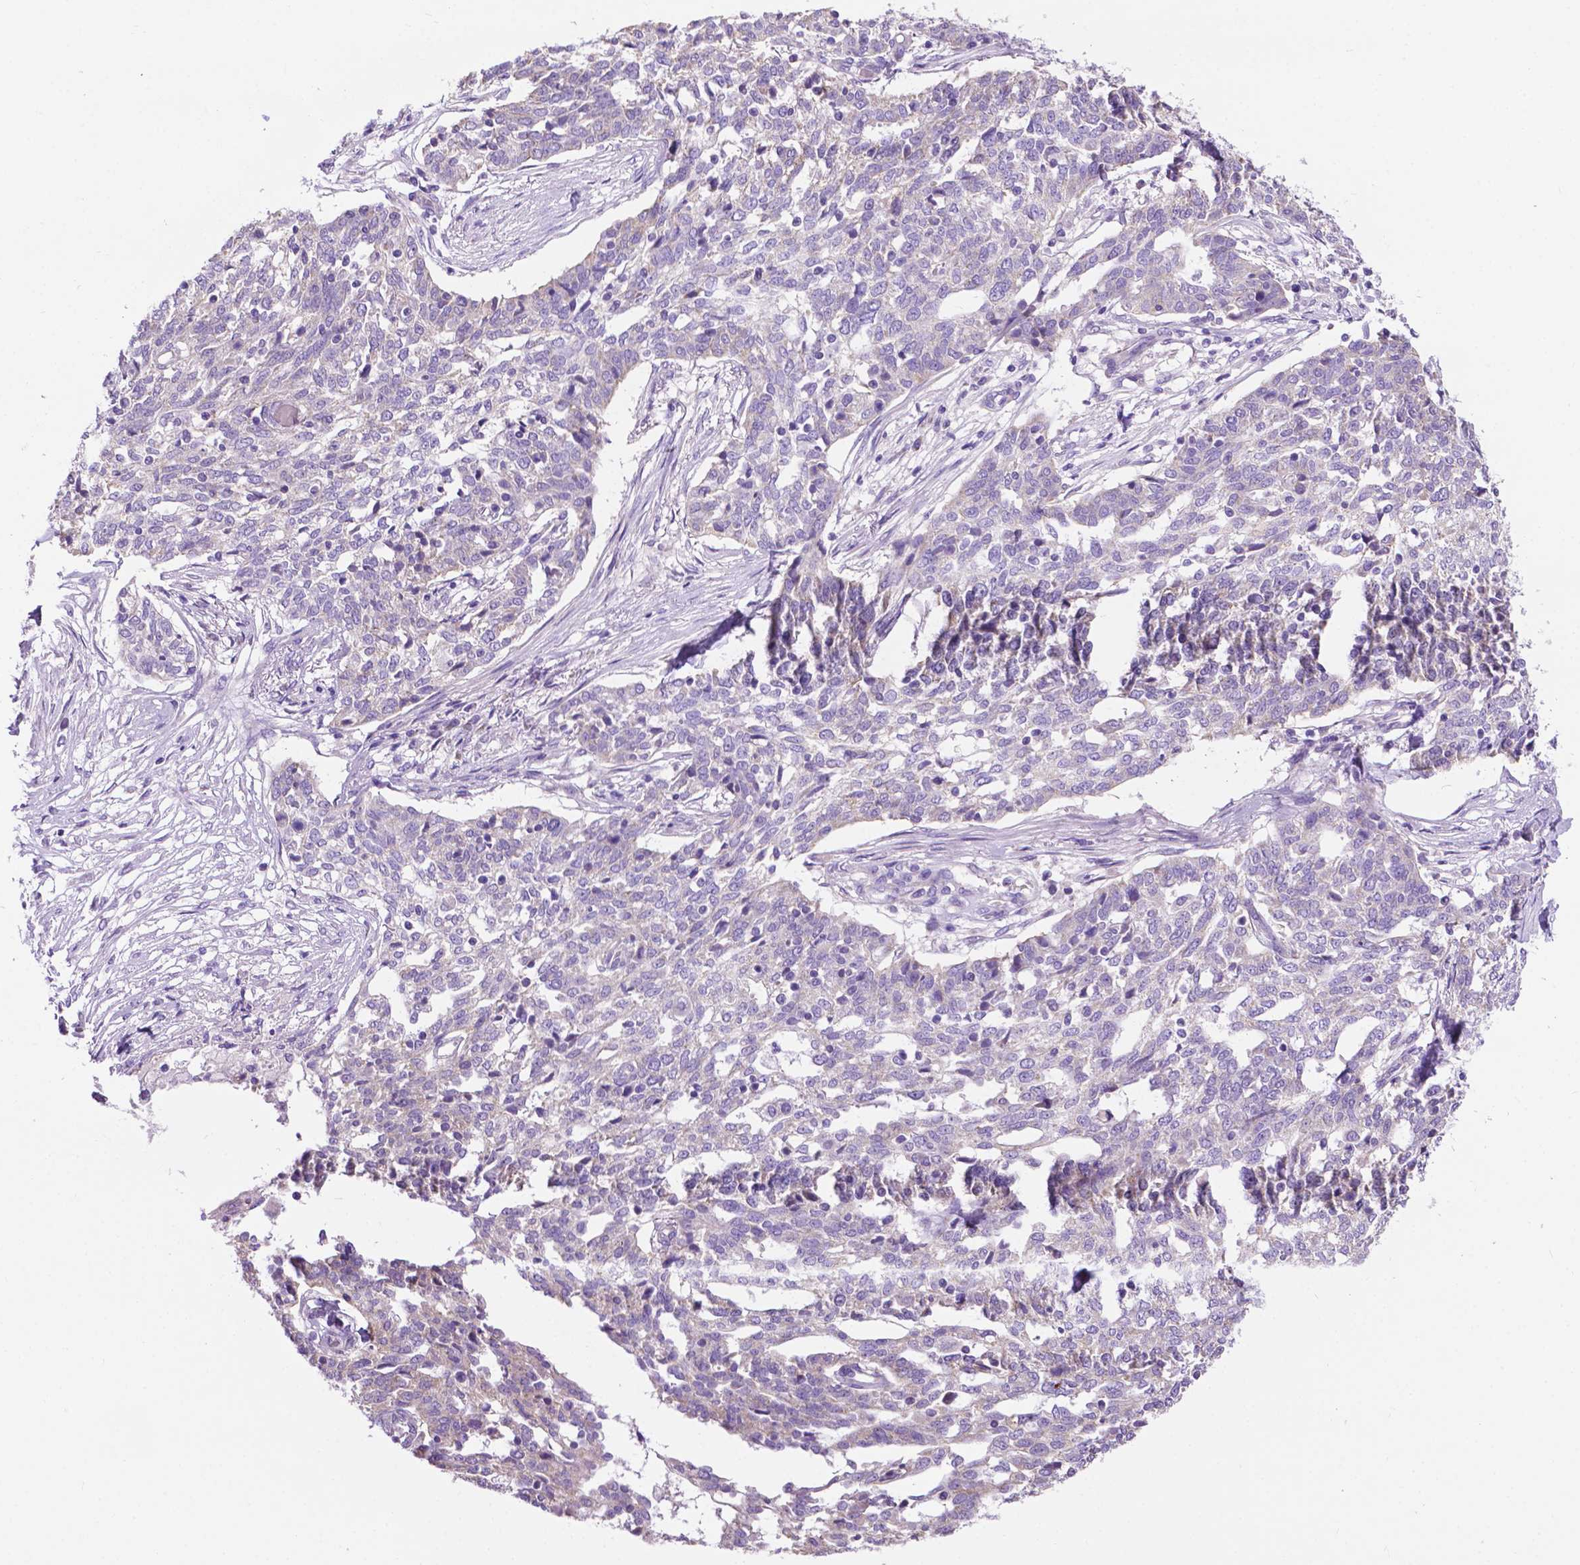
{"staining": {"intensity": "weak", "quantity": "<25%", "location": "cytoplasmic/membranous"}, "tissue": "ovarian cancer", "cell_type": "Tumor cells", "image_type": "cancer", "snomed": [{"axis": "morphology", "description": "Cystadenocarcinoma, serous, NOS"}, {"axis": "topography", "description": "Ovary"}], "caption": "High power microscopy micrograph of an IHC micrograph of ovarian serous cystadenocarcinoma, revealing no significant staining in tumor cells. The staining is performed using DAB (3,3'-diaminobenzidine) brown chromogen with nuclei counter-stained in using hematoxylin.", "gene": "PHYHIP", "patient": {"sex": "female", "age": 67}}